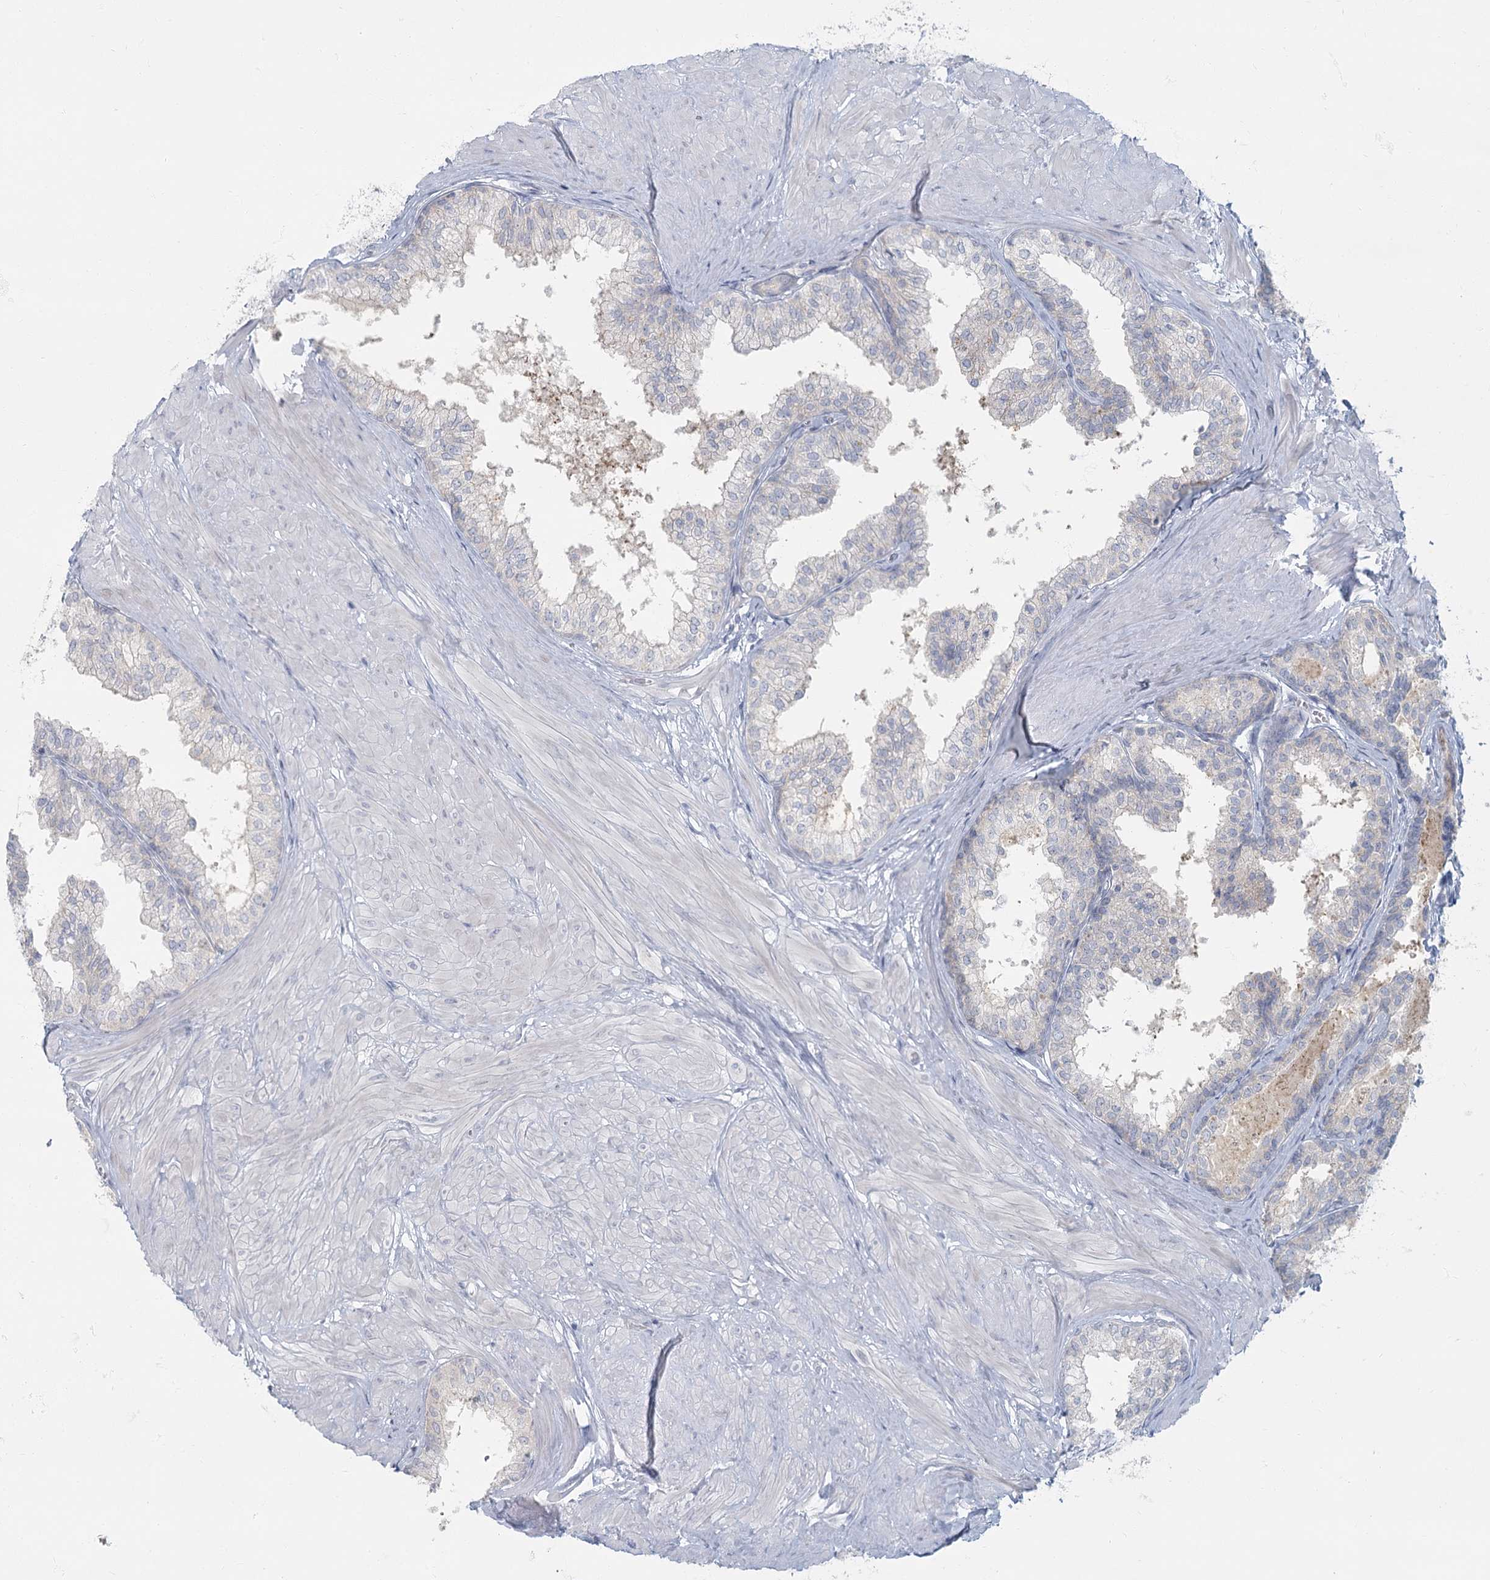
{"staining": {"intensity": "weak", "quantity": "<25%", "location": "cytoplasmic/membranous"}, "tissue": "prostate", "cell_type": "Glandular cells", "image_type": "normal", "snomed": [{"axis": "morphology", "description": "Normal tissue, NOS"}, {"axis": "topography", "description": "Prostate"}], "caption": "Immunohistochemistry image of benign prostate: human prostate stained with DAB (3,3'-diaminobenzidine) reveals no significant protein positivity in glandular cells. The staining is performed using DAB brown chromogen with nuclei counter-stained in using hematoxylin.", "gene": "FAM110C", "patient": {"sex": "male", "age": 48}}